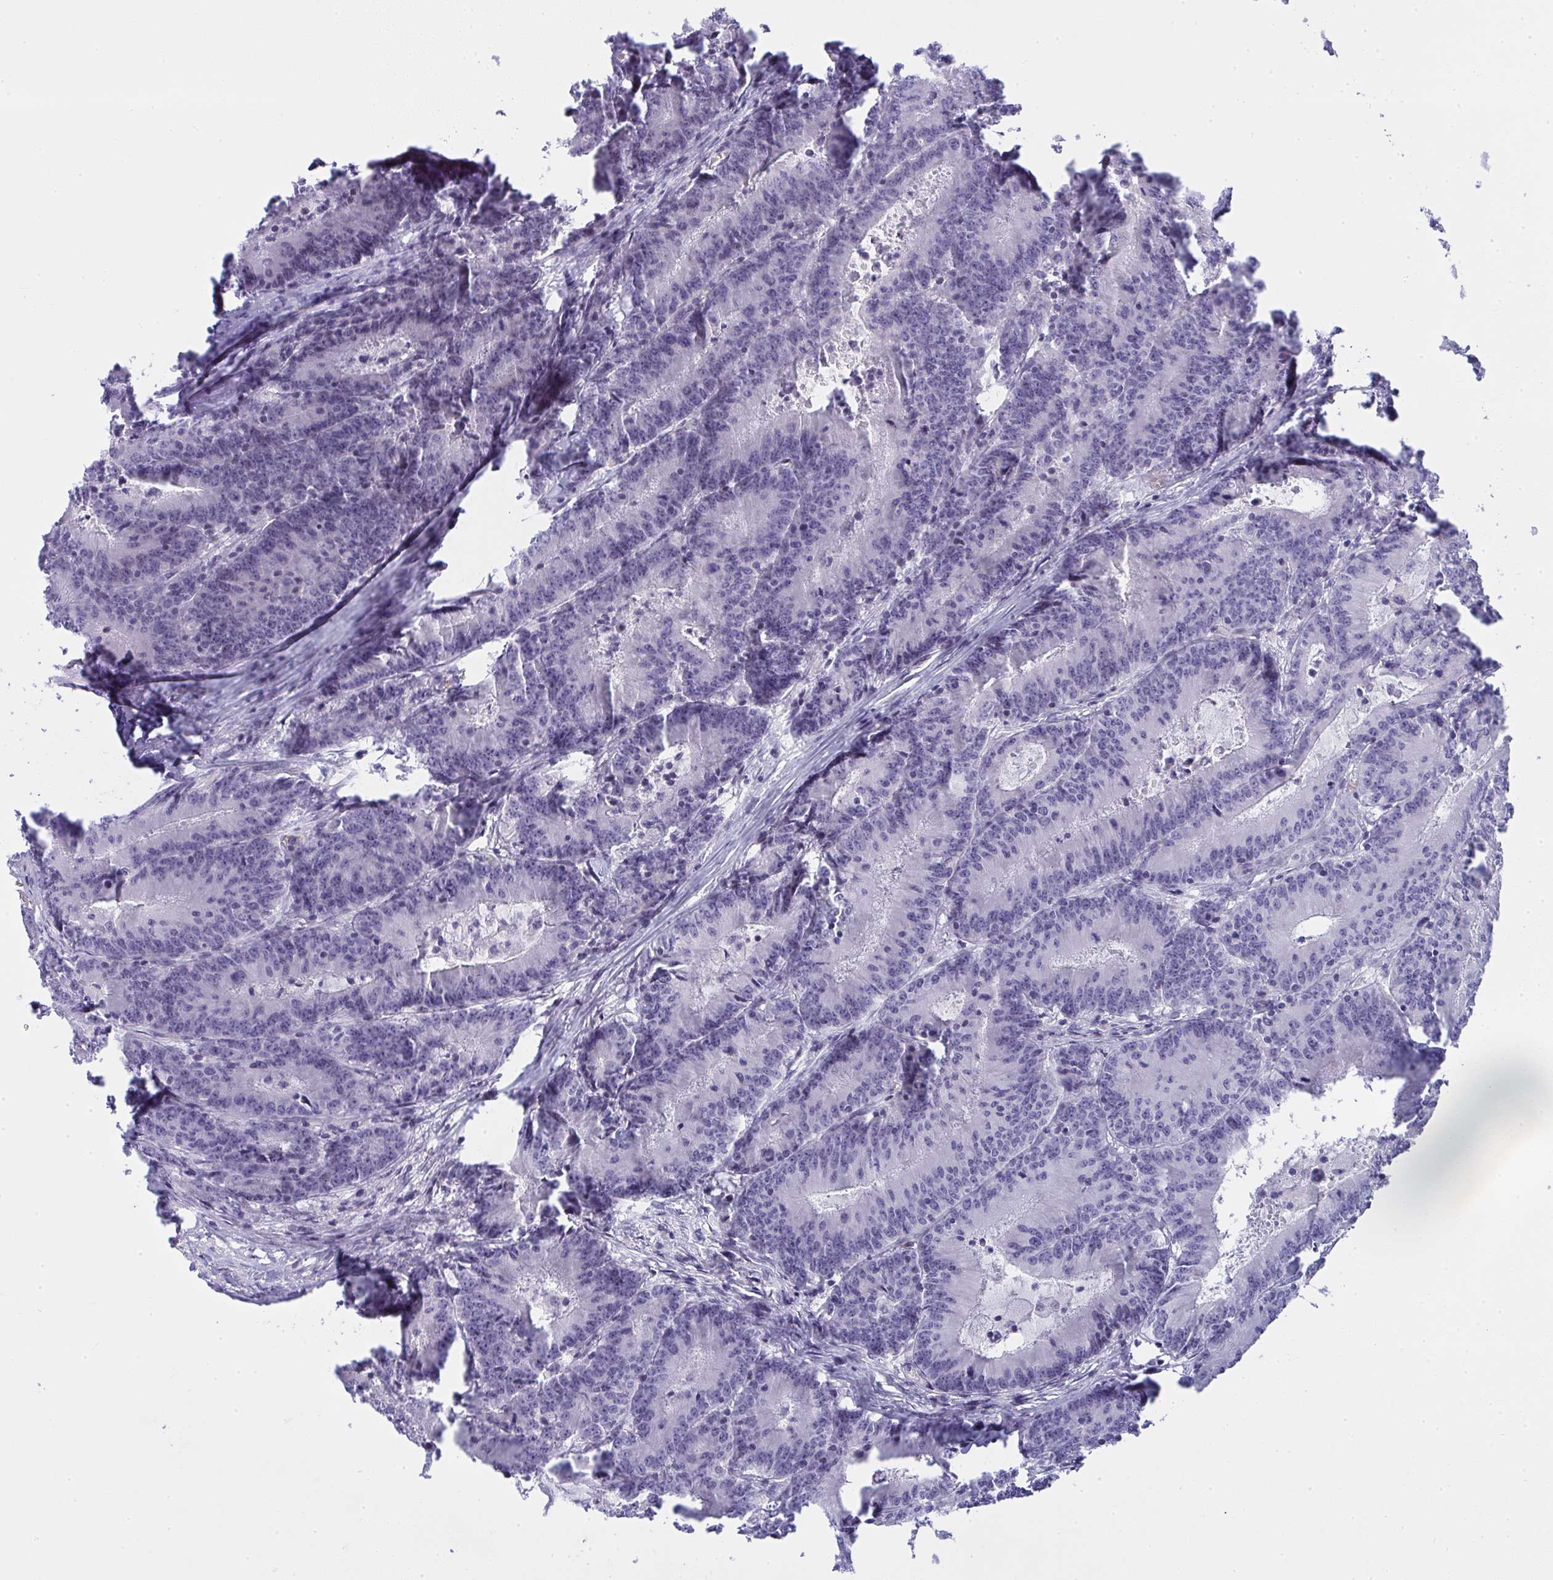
{"staining": {"intensity": "negative", "quantity": "none", "location": "none"}, "tissue": "colorectal cancer", "cell_type": "Tumor cells", "image_type": "cancer", "snomed": [{"axis": "morphology", "description": "Adenocarcinoma, NOS"}, {"axis": "topography", "description": "Colon"}], "caption": "Tumor cells show no significant expression in colorectal cancer (adenocarcinoma).", "gene": "ZNF182", "patient": {"sex": "female", "age": 78}}